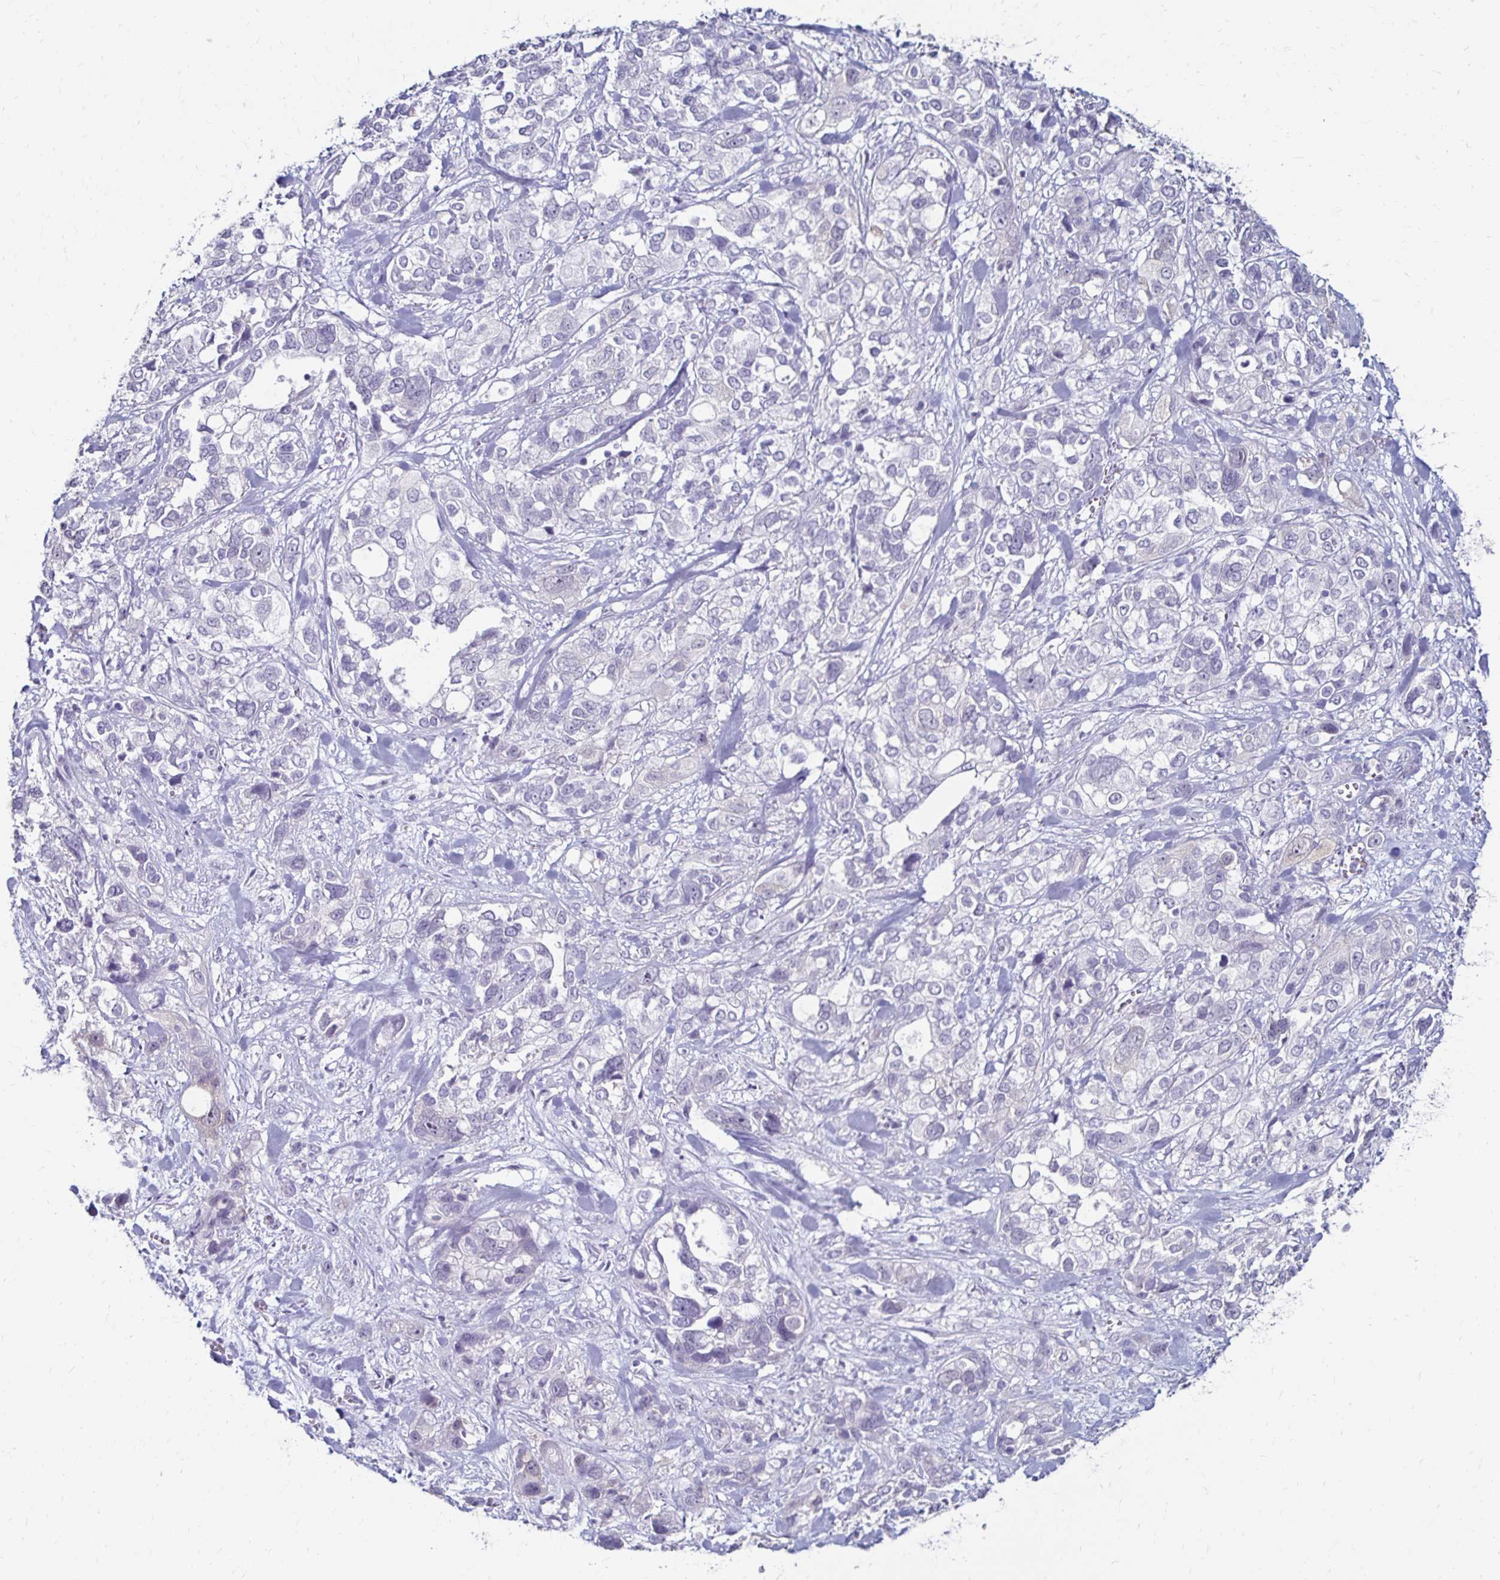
{"staining": {"intensity": "negative", "quantity": "none", "location": "none"}, "tissue": "stomach cancer", "cell_type": "Tumor cells", "image_type": "cancer", "snomed": [{"axis": "morphology", "description": "Adenocarcinoma, NOS"}, {"axis": "topography", "description": "Stomach, upper"}], "caption": "A high-resolution histopathology image shows IHC staining of stomach adenocarcinoma, which shows no significant staining in tumor cells.", "gene": "TOMM34", "patient": {"sex": "female", "age": 81}}